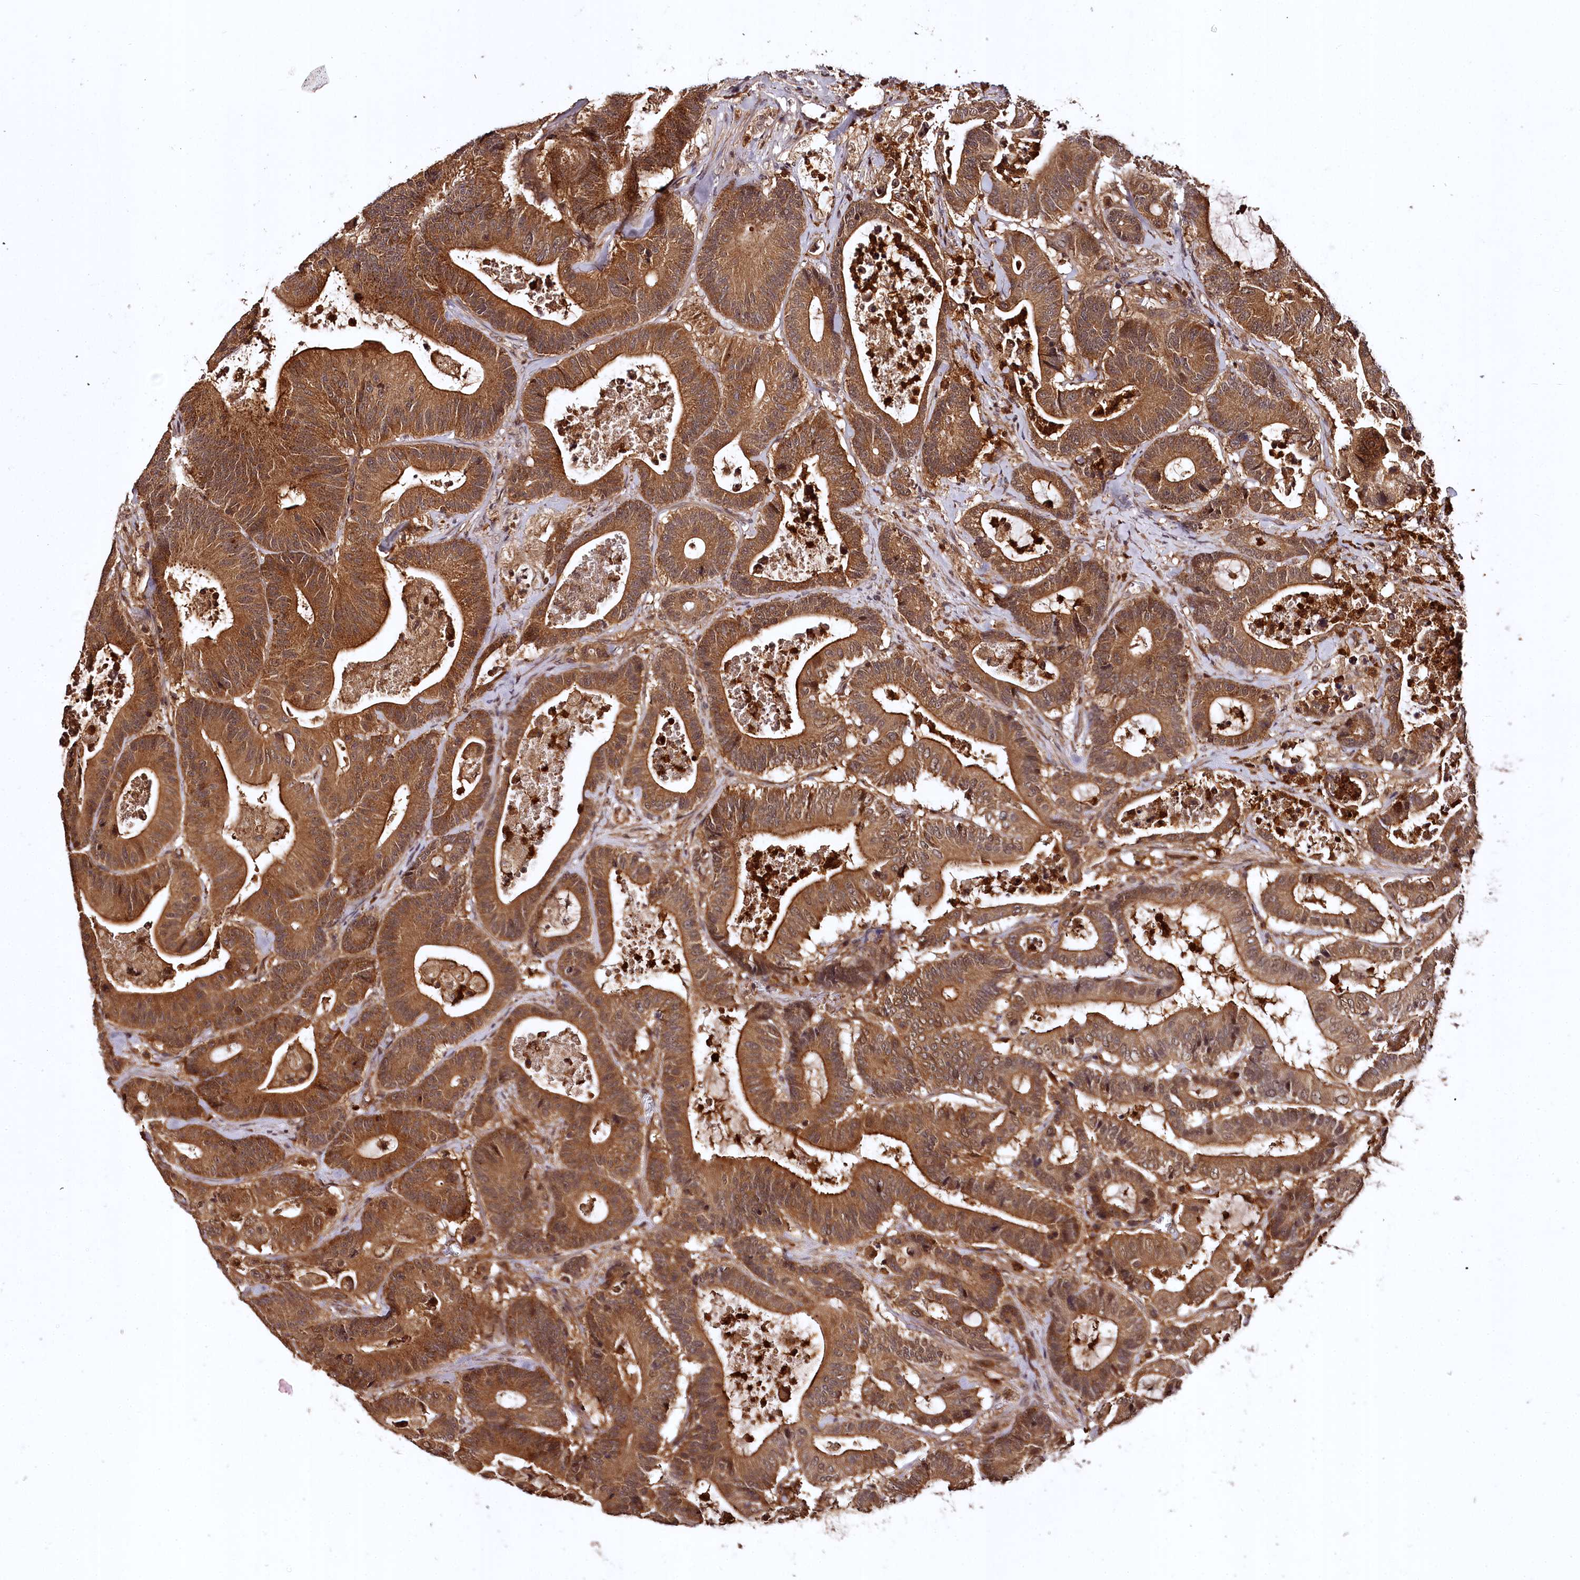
{"staining": {"intensity": "strong", "quantity": ">75%", "location": "cytoplasmic/membranous"}, "tissue": "colorectal cancer", "cell_type": "Tumor cells", "image_type": "cancer", "snomed": [{"axis": "morphology", "description": "Adenocarcinoma, NOS"}, {"axis": "topography", "description": "Colon"}], "caption": "A micrograph showing strong cytoplasmic/membranous staining in approximately >75% of tumor cells in colorectal cancer, as visualized by brown immunohistochemical staining.", "gene": "TTC12", "patient": {"sex": "female", "age": 84}}